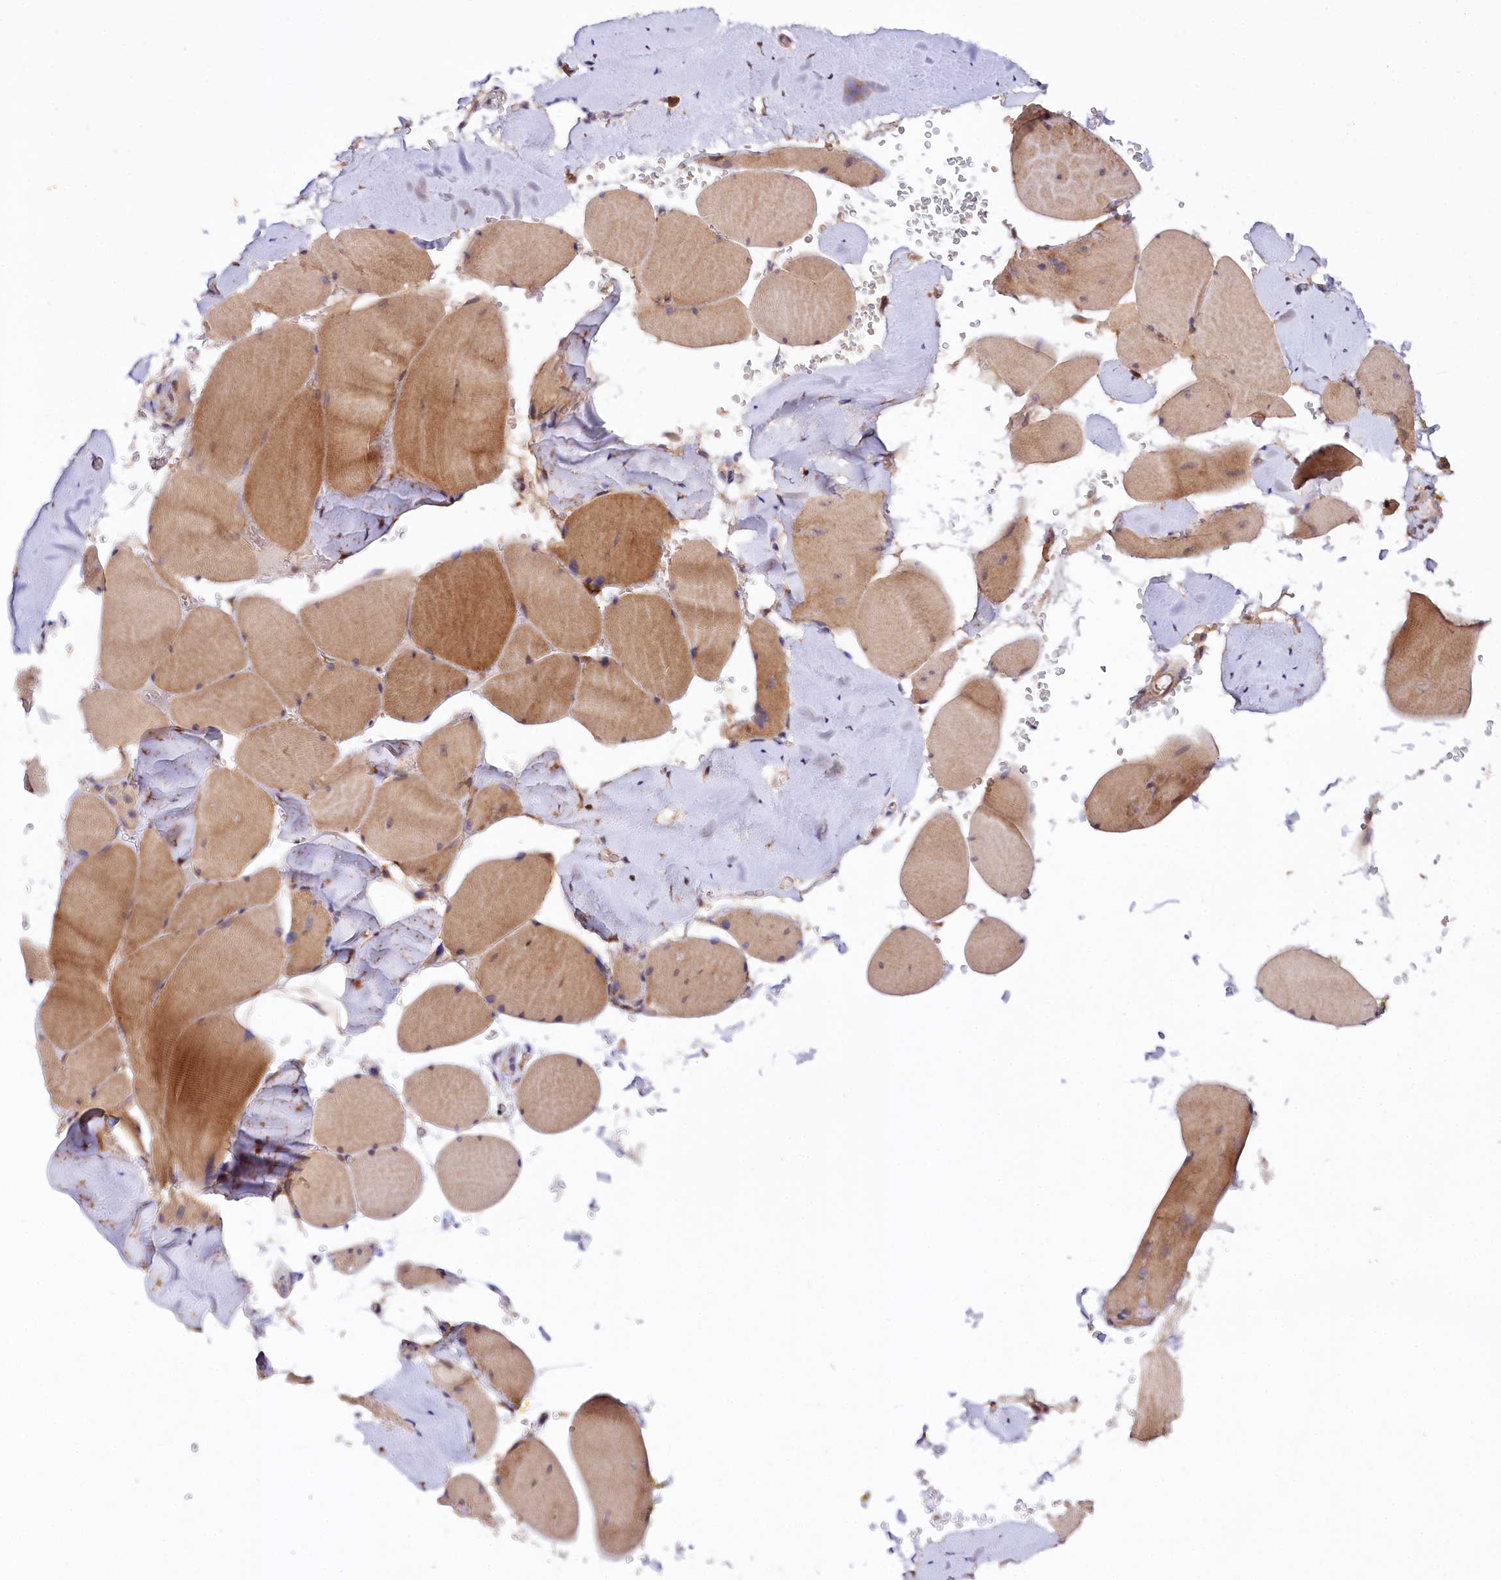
{"staining": {"intensity": "moderate", "quantity": ">75%", "location": "cytoplasmic/membranous"}, "tissue": "skeletal muscle", "cell_type": "Myocytes", "image_type": "normal", "snomed": [{"axis": "morphology", "description": "Normal tissue, NOS"}, {"axis": "topography", "description": "Skeletal muscle"}, {"axis": "topography", "description": "Head-Neck"}], "caption": "Moderate cytoplasmic/membranous protein staining is appreciated in about >75% of myocytes in skeletal muscle.", "gene": "PHLDB1", "patient": {"sex": "male", "age": 66}}